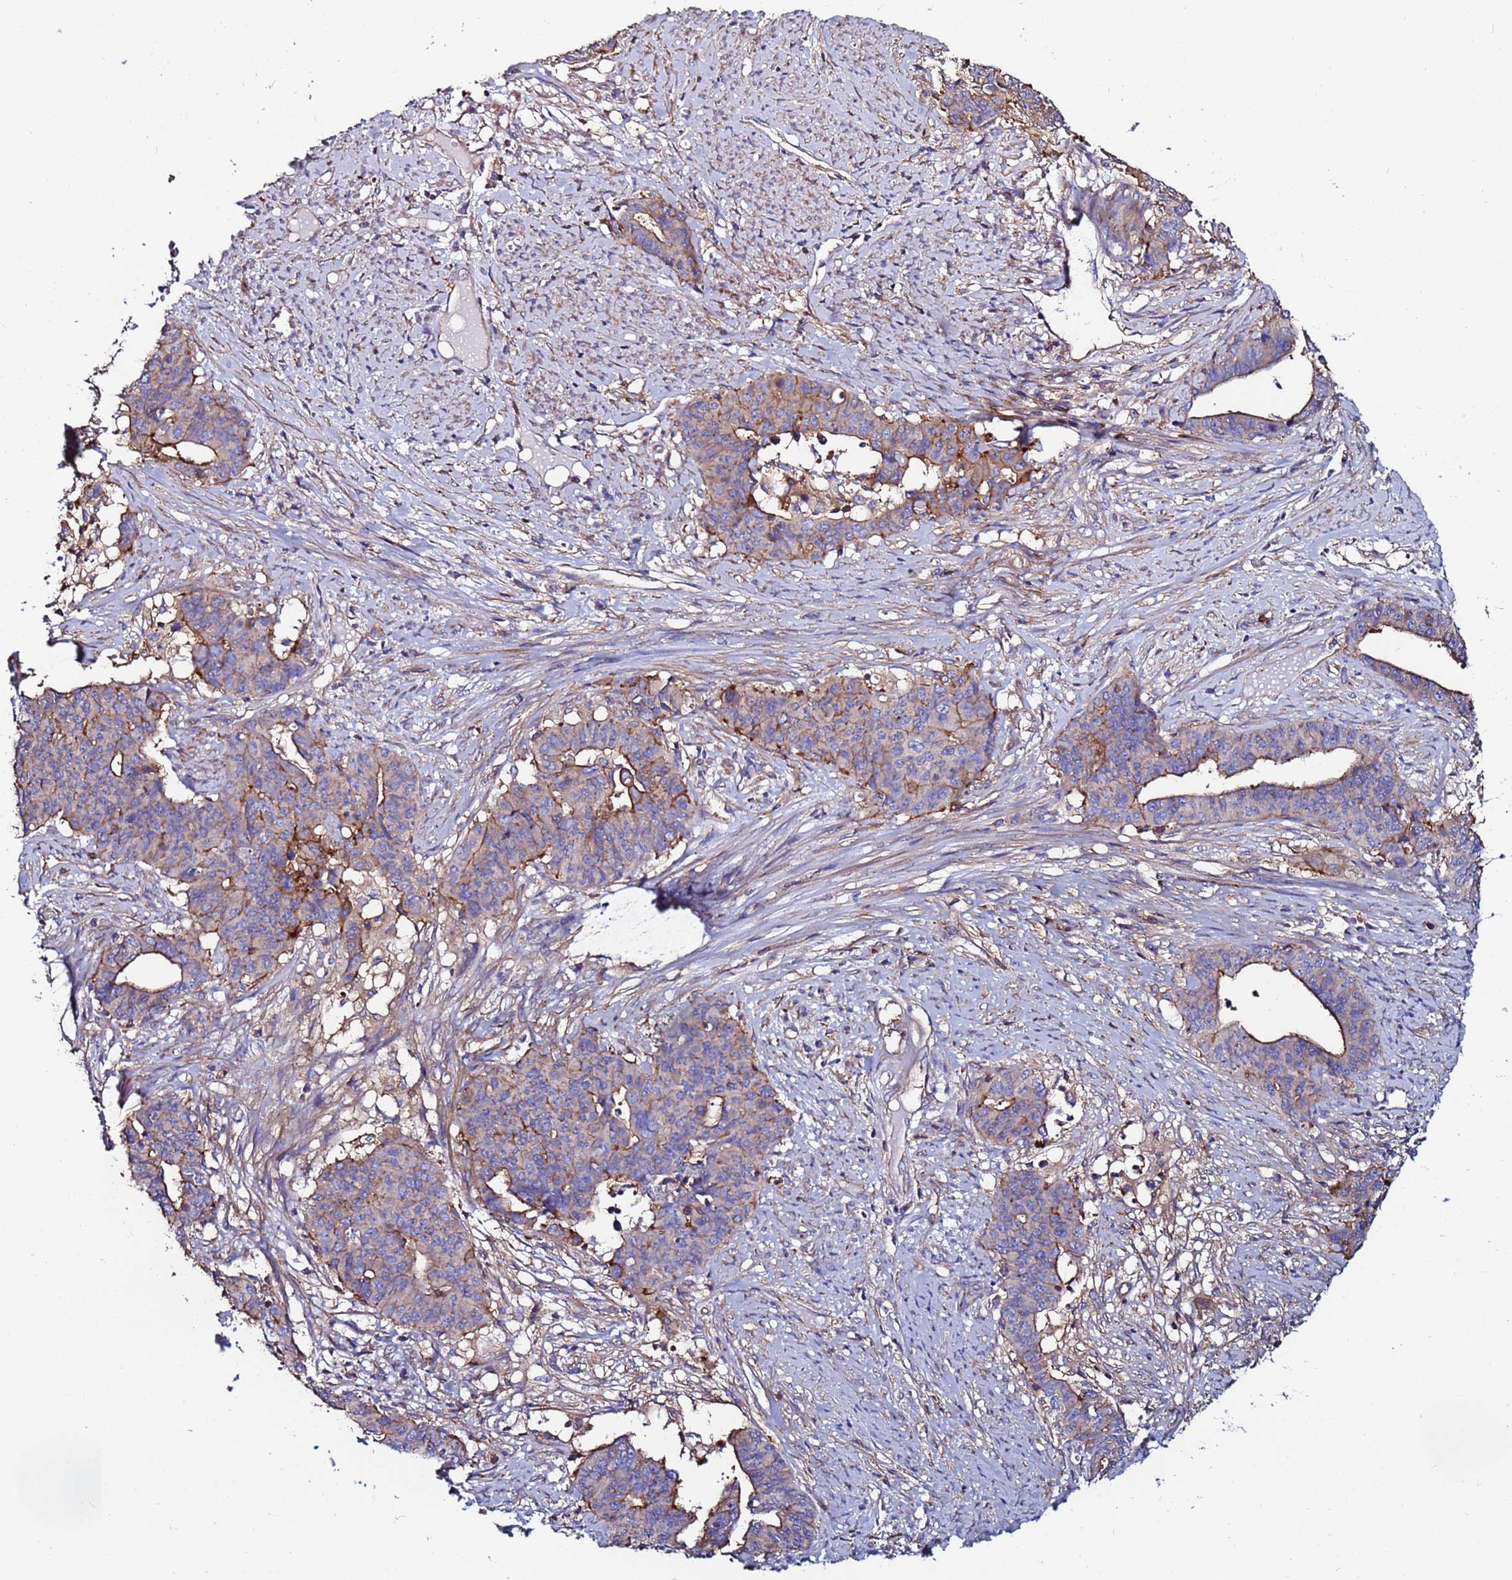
{"staining": {"intensity": "moderate", "quantity": "25%-75%", "location": "cytoplasmic/membranous"}, "tissue": "endometrial cancer", "cell_type": "Tumor cells", "image_type": "cancer", "snomed": [{"axis": "morphology", "description": "Adenocarcinoma, NOS"}, {"axis": "topography", "description": "Endometrium"}], "caption": "Brown immunohistochemical staining in endometrial cancer reveals moderate cytoplasmic/membranous staining in approximately 25%-75% of tumor cells.", "gene": "POTEE", "patient": {"sex": "female", "age": 59}}